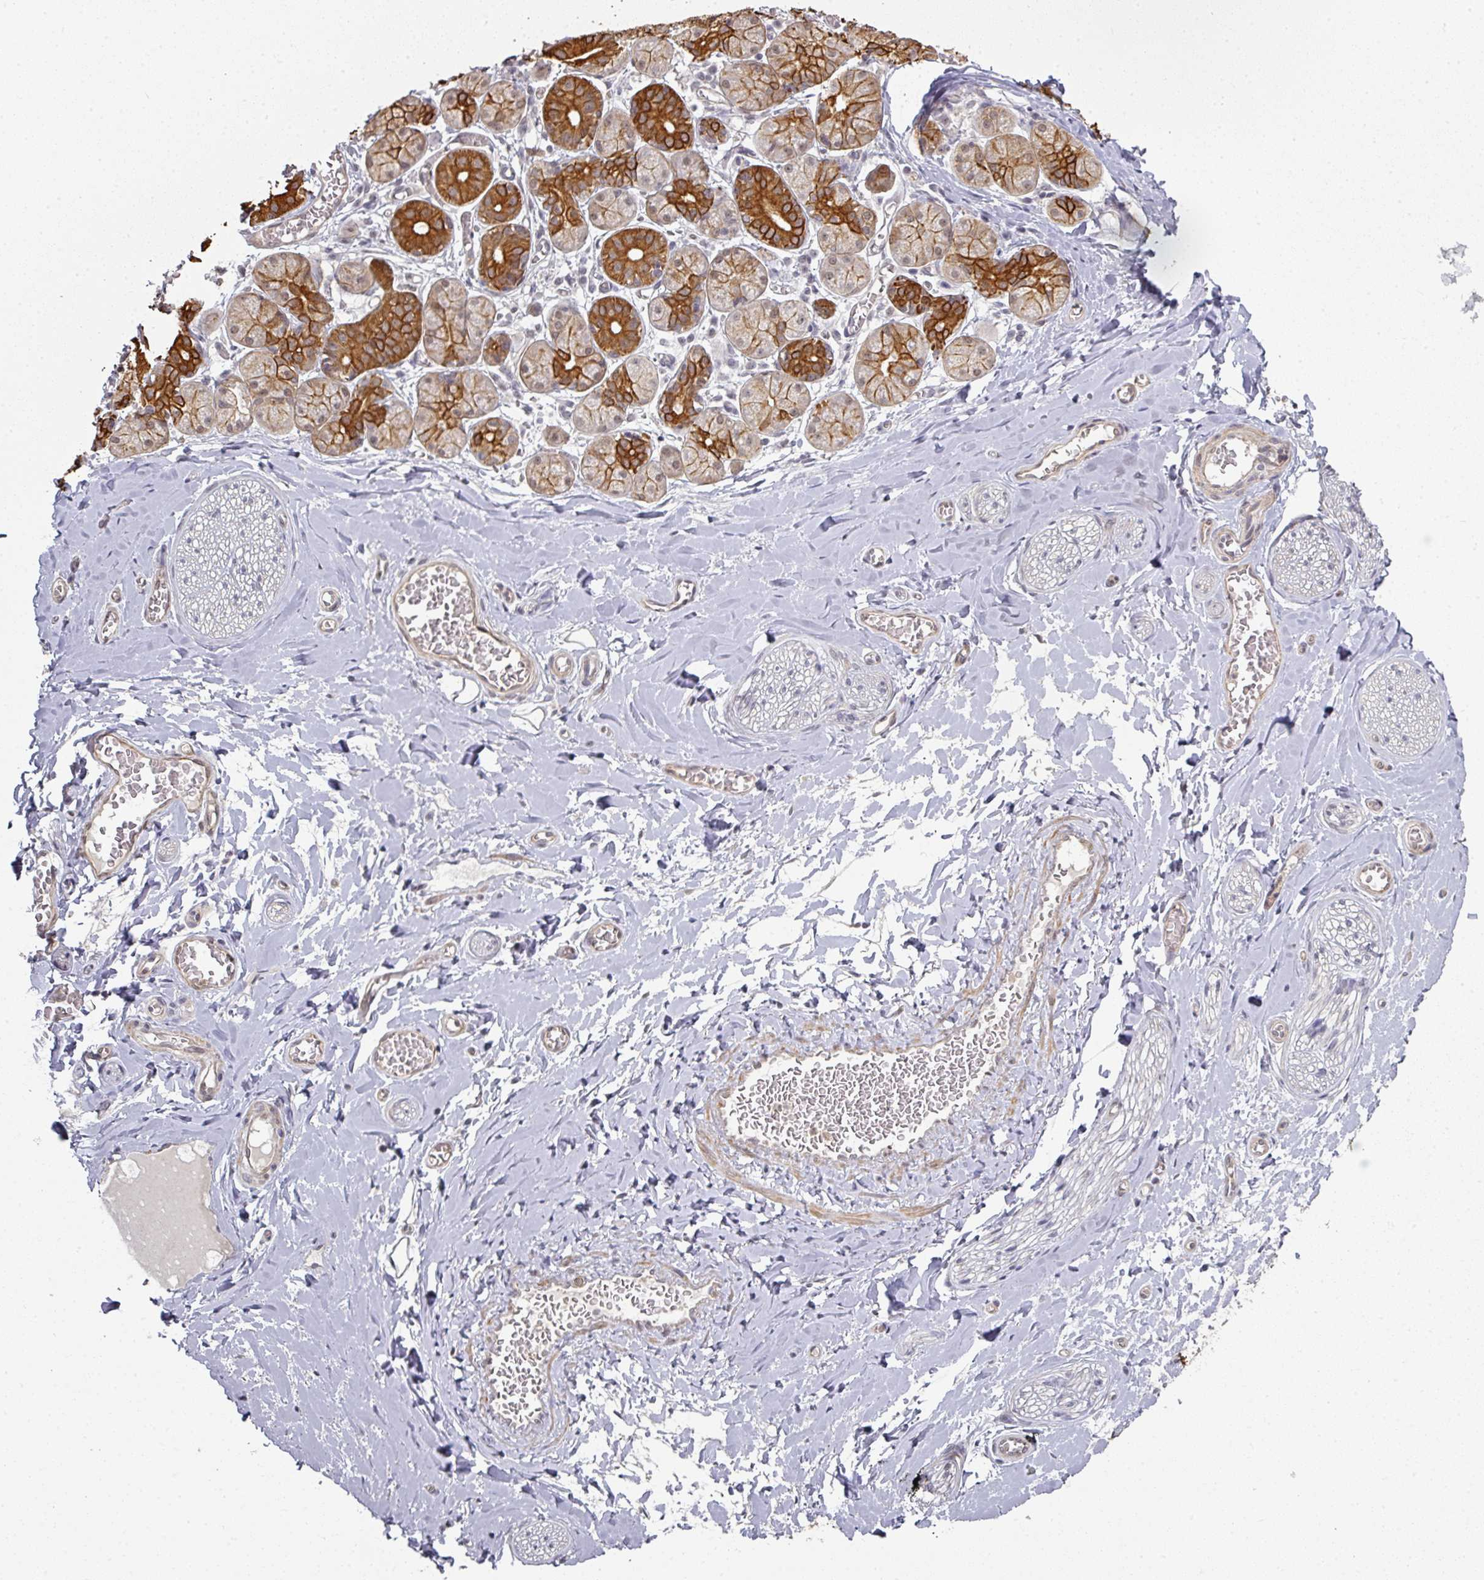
{"staining": {"intensity": "negative", "quantity": "none", "location": "none"}, "tissue": "adipose tissue", "cell_type": "Adipocytes", "image_type": "normal", "snomed": [{"axis": "morphology", "description": "Normal tissue, NOS"}, {"axis": "topography", "description": "Salivary gland"}, {"axis": "topography", "description": "Peripheral nerve tissue"}], "caption": "Immunohistochemistry (IHC) image of unremarkable adipose tissue stained for a protein (brown), which demonstrates no staining in adipocytes. The staining was performed using DAB to visualize the protein expression in brown, while the nuclei were stained in blue with hematoxylin (Magnification: 20x).", "gene": "GTF2H3", "patient": {"sex": "female", "age": 24}}